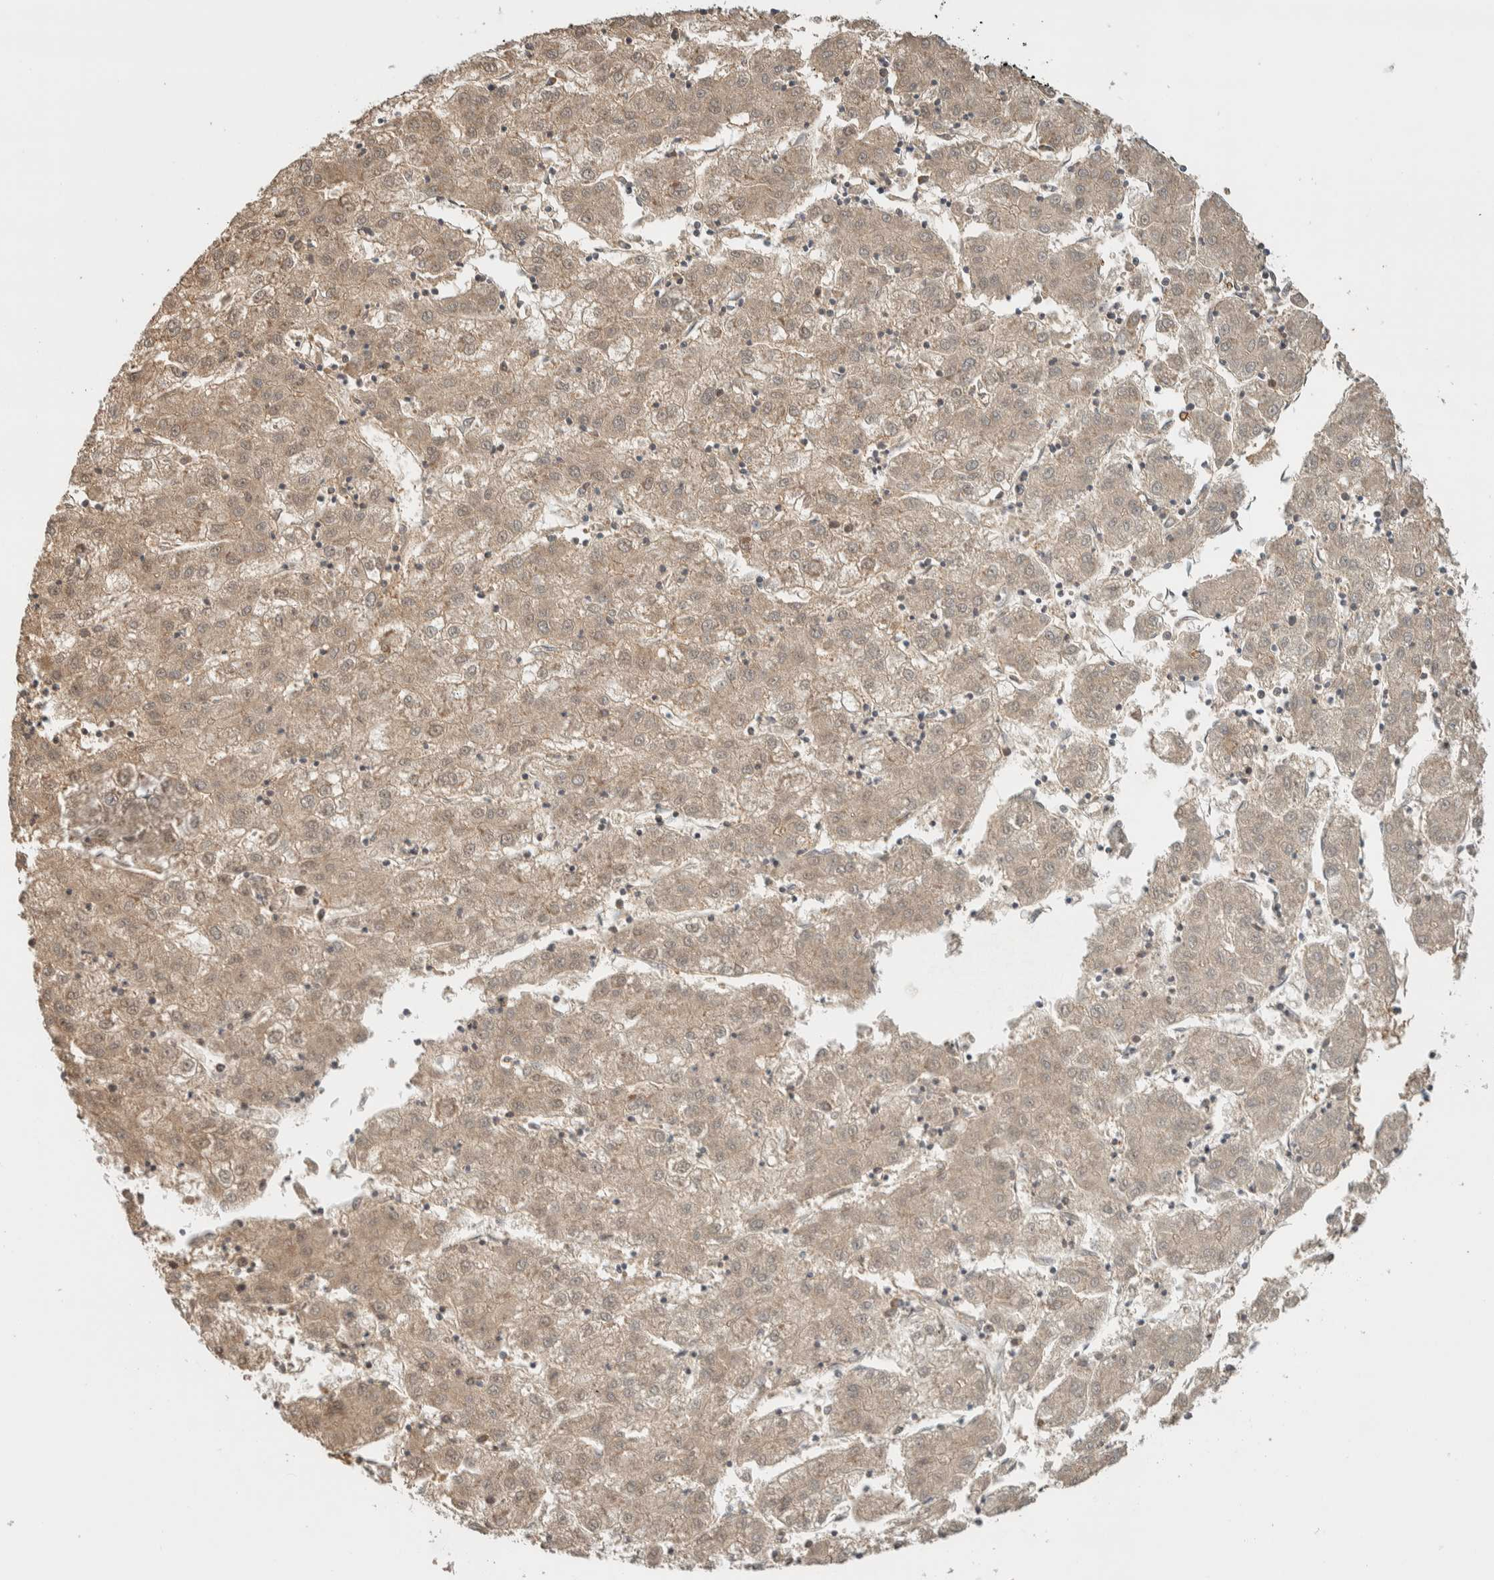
{"staining": {"intensity": "weak", "quantity": "25%-75%", "location": "cytoplasmic/membranous"}, "tissue": "liver cancer", "cell_type": "Tumor cells", "image_type": "cancer", "snomed": [{"axis": "morphology", "description": "Carcinoma, Hepatocellular, NOS"}, {"axis": "topography", "description": "Liver"}], "caption": "There is low levels of weak cytoplasmic/membranous staining in tumor cells of liver cancer (hepatocellular carcinoma), as demonstrated by immunohistochemical staining (brown color).", "gene": "RAB11FIP1", "patient": {"sex": "male", "age": 72}}